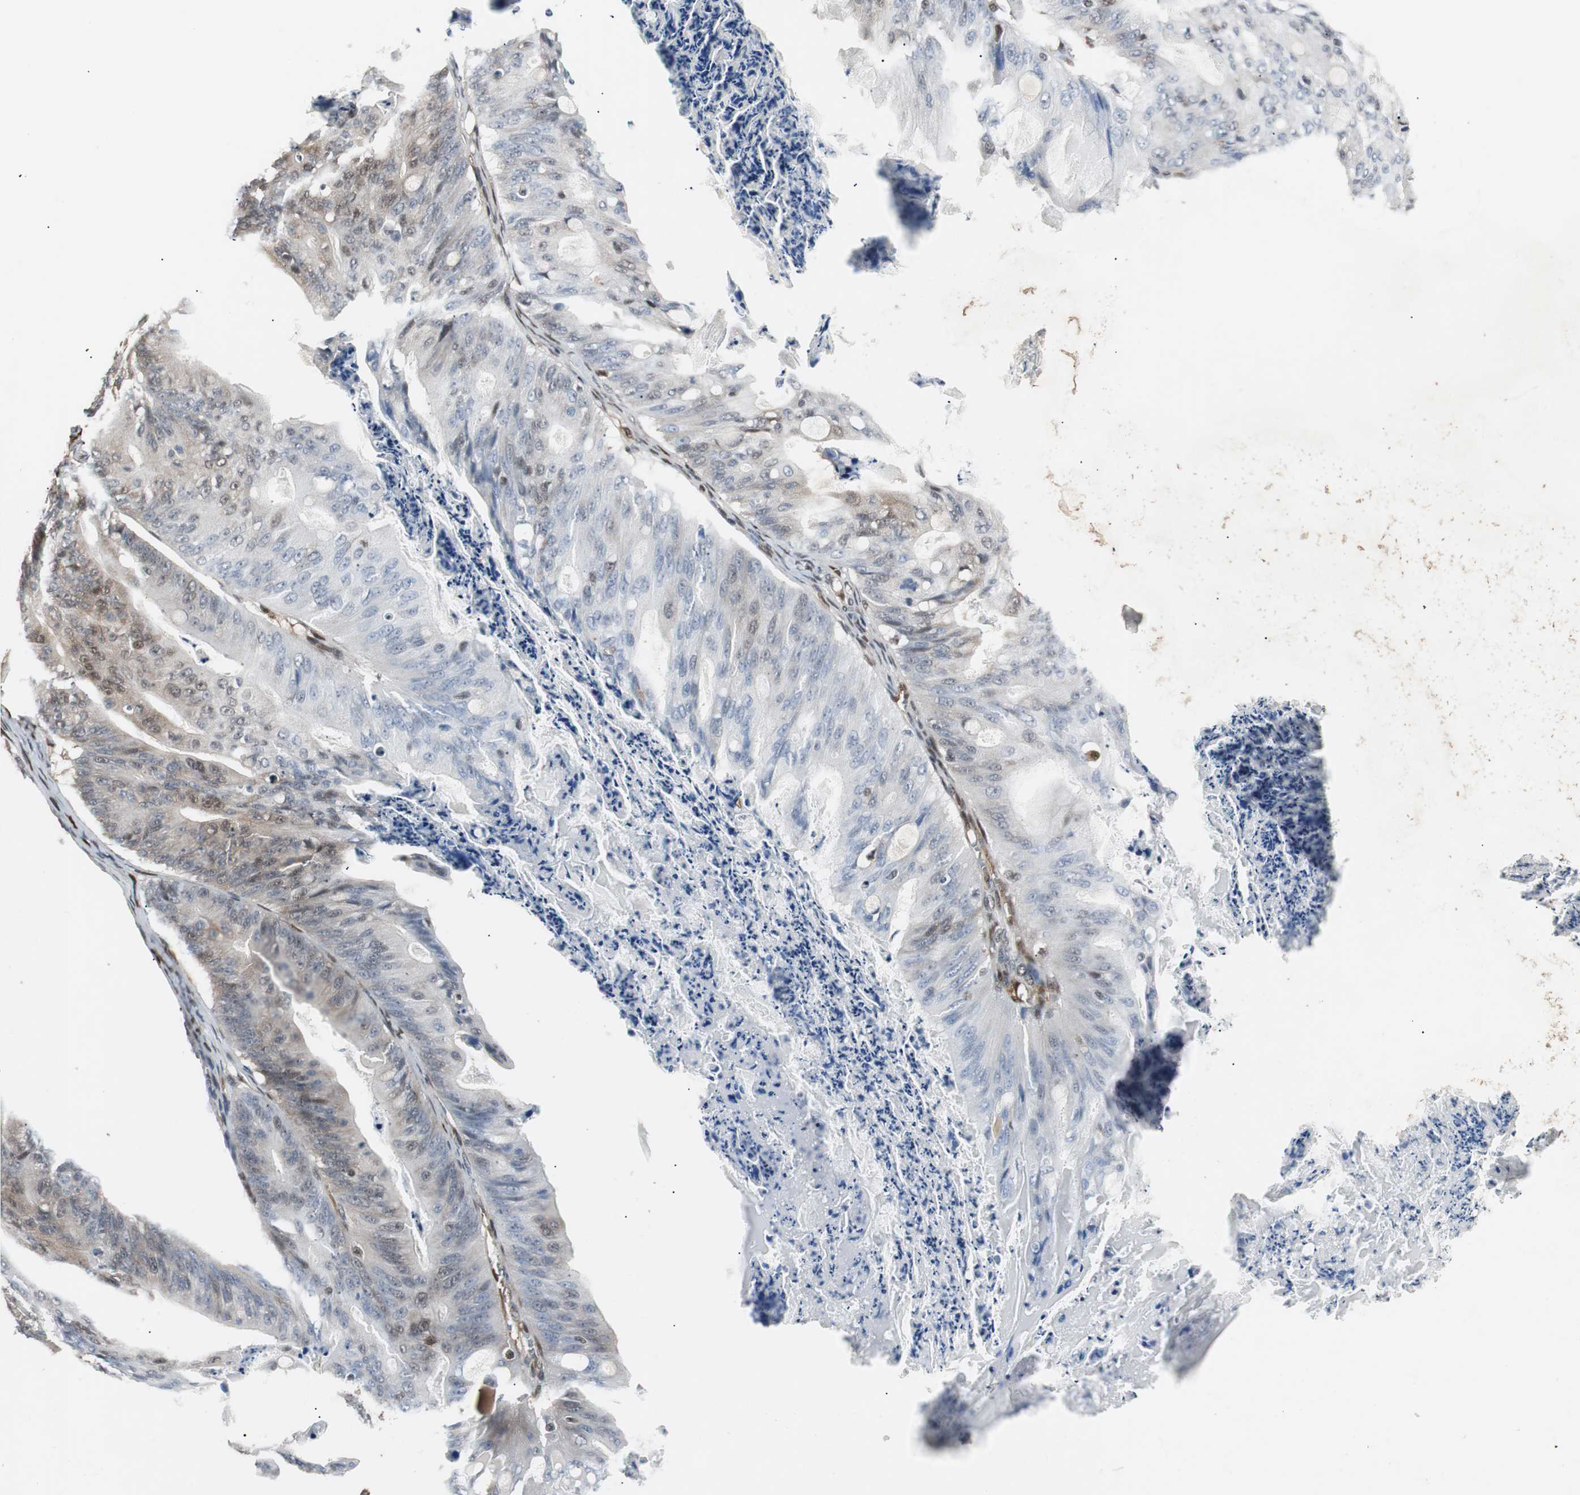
{"staining": {"intensity": "weak", "quantity": "25%-75%", "location": "cytoplasmic/membranous,nuclear"}, "tissue": "ovarian cancer", "cell_type": "Tumor cells", "image_type": "cancer", "snomed": [{"axis": "morphology", "description": "Cystadenocarcinoma, mucinous, NOS"}, {"axis": "topography", "description": "Ovary"}], "caption": "Immunohistochemistry (IHC) (DAB (3,3'-diaminobenzidine)) staining of human mucinous cystadenocarcinoma (ovarian) demonstrates weak cytoplasmic/membranous and nuclear protein staining in about 25%-75% of tumor cells.", "gene": "ACLY", "patient": {"sex": "female", "age": 36}}